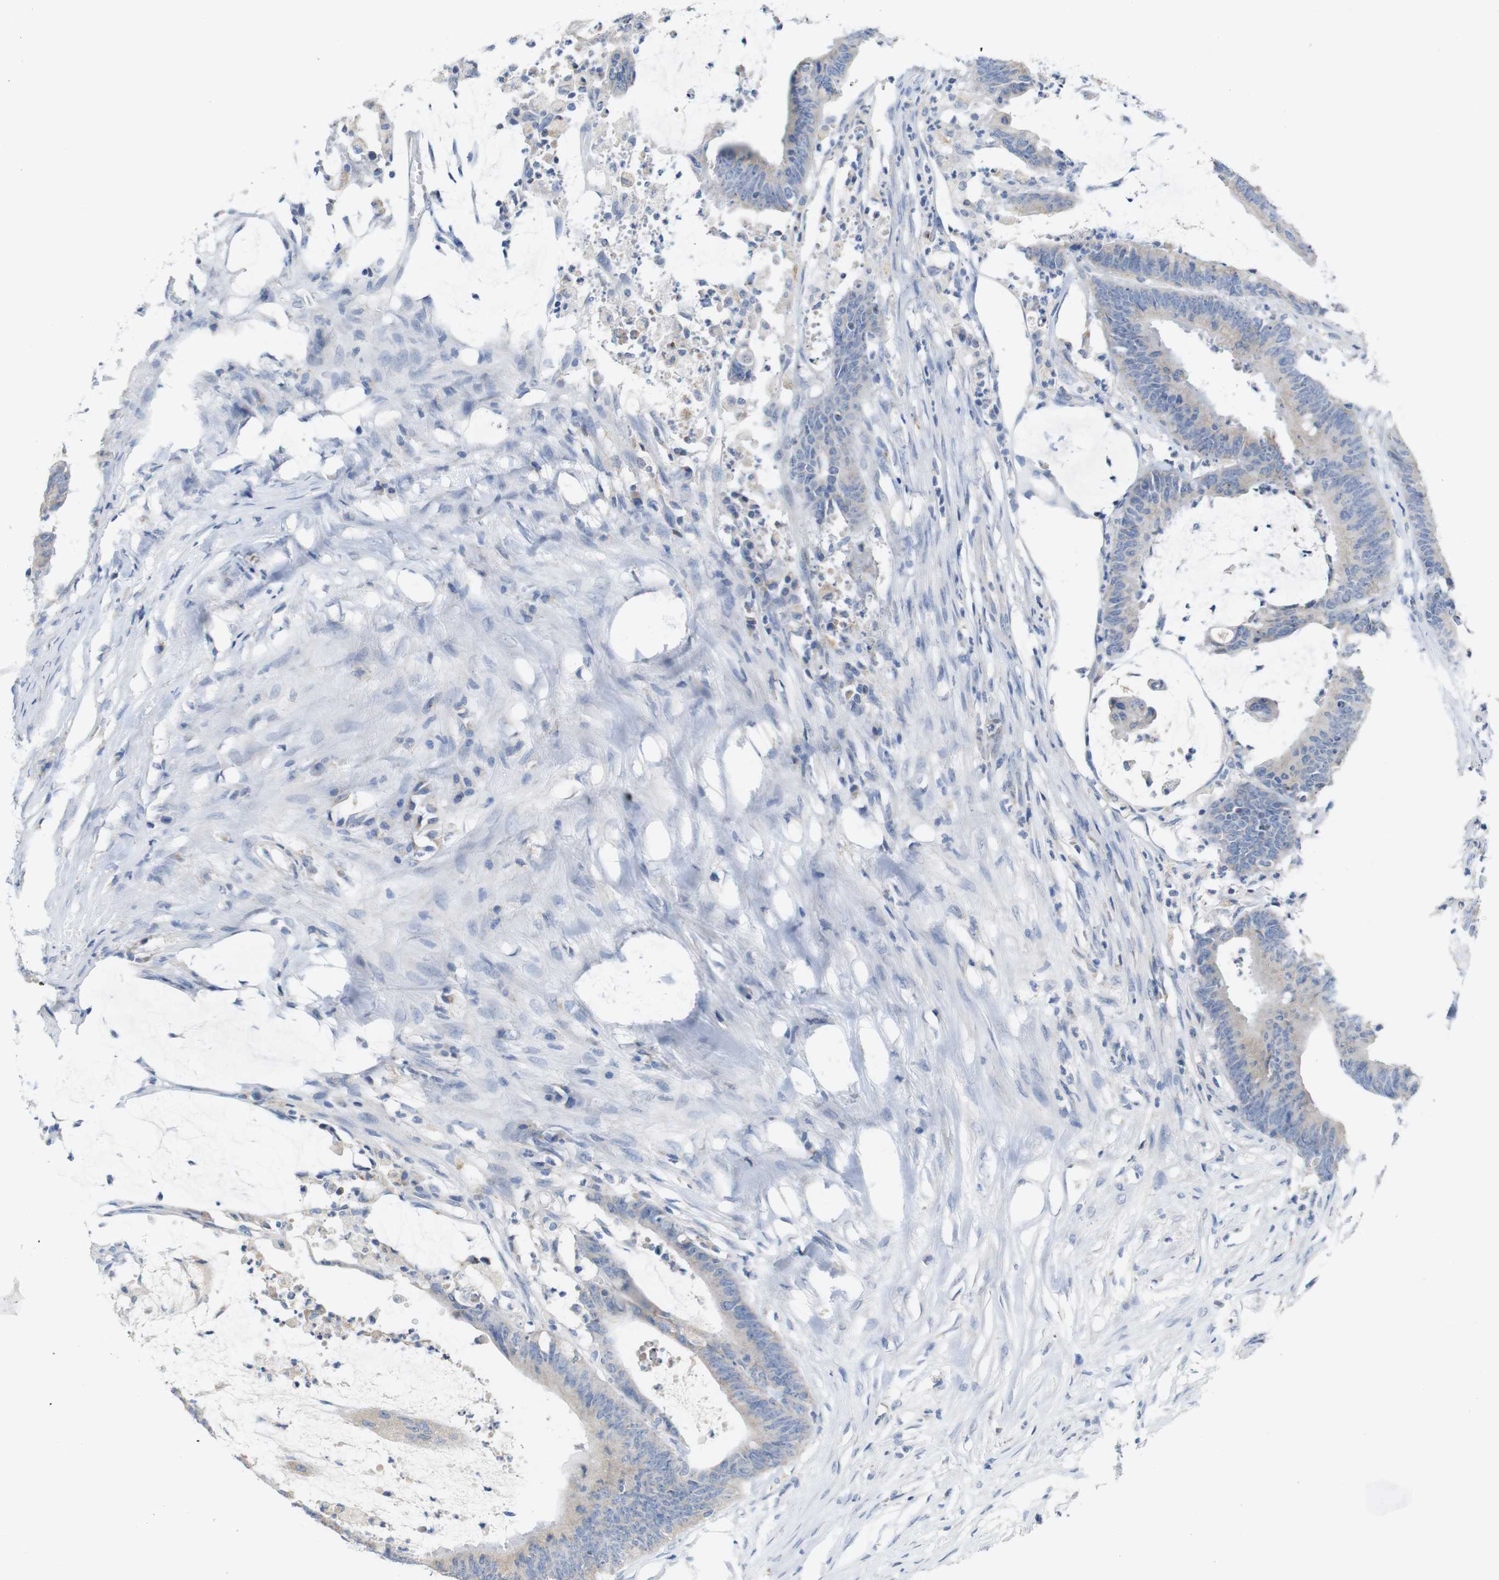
{"staining": {"intensity": "weak", "quantity": "<25%", "location": "cytoplasmic/membranous"}, "tissue": "colorectal cancer", "cell_type": "Tumor cells", "image_type": "cancer", "snomed": [{"axis": "morphology", "description": "Adenocarcinoma, NOS"}, {"axis": "topography", "description": "Rectum"}], "caption": "Tumor cells are negative for protein expression in human adenocarcinoma (colorectal).", "gene": "LAG3", "patient": {"sex": "female", "age": 66}}